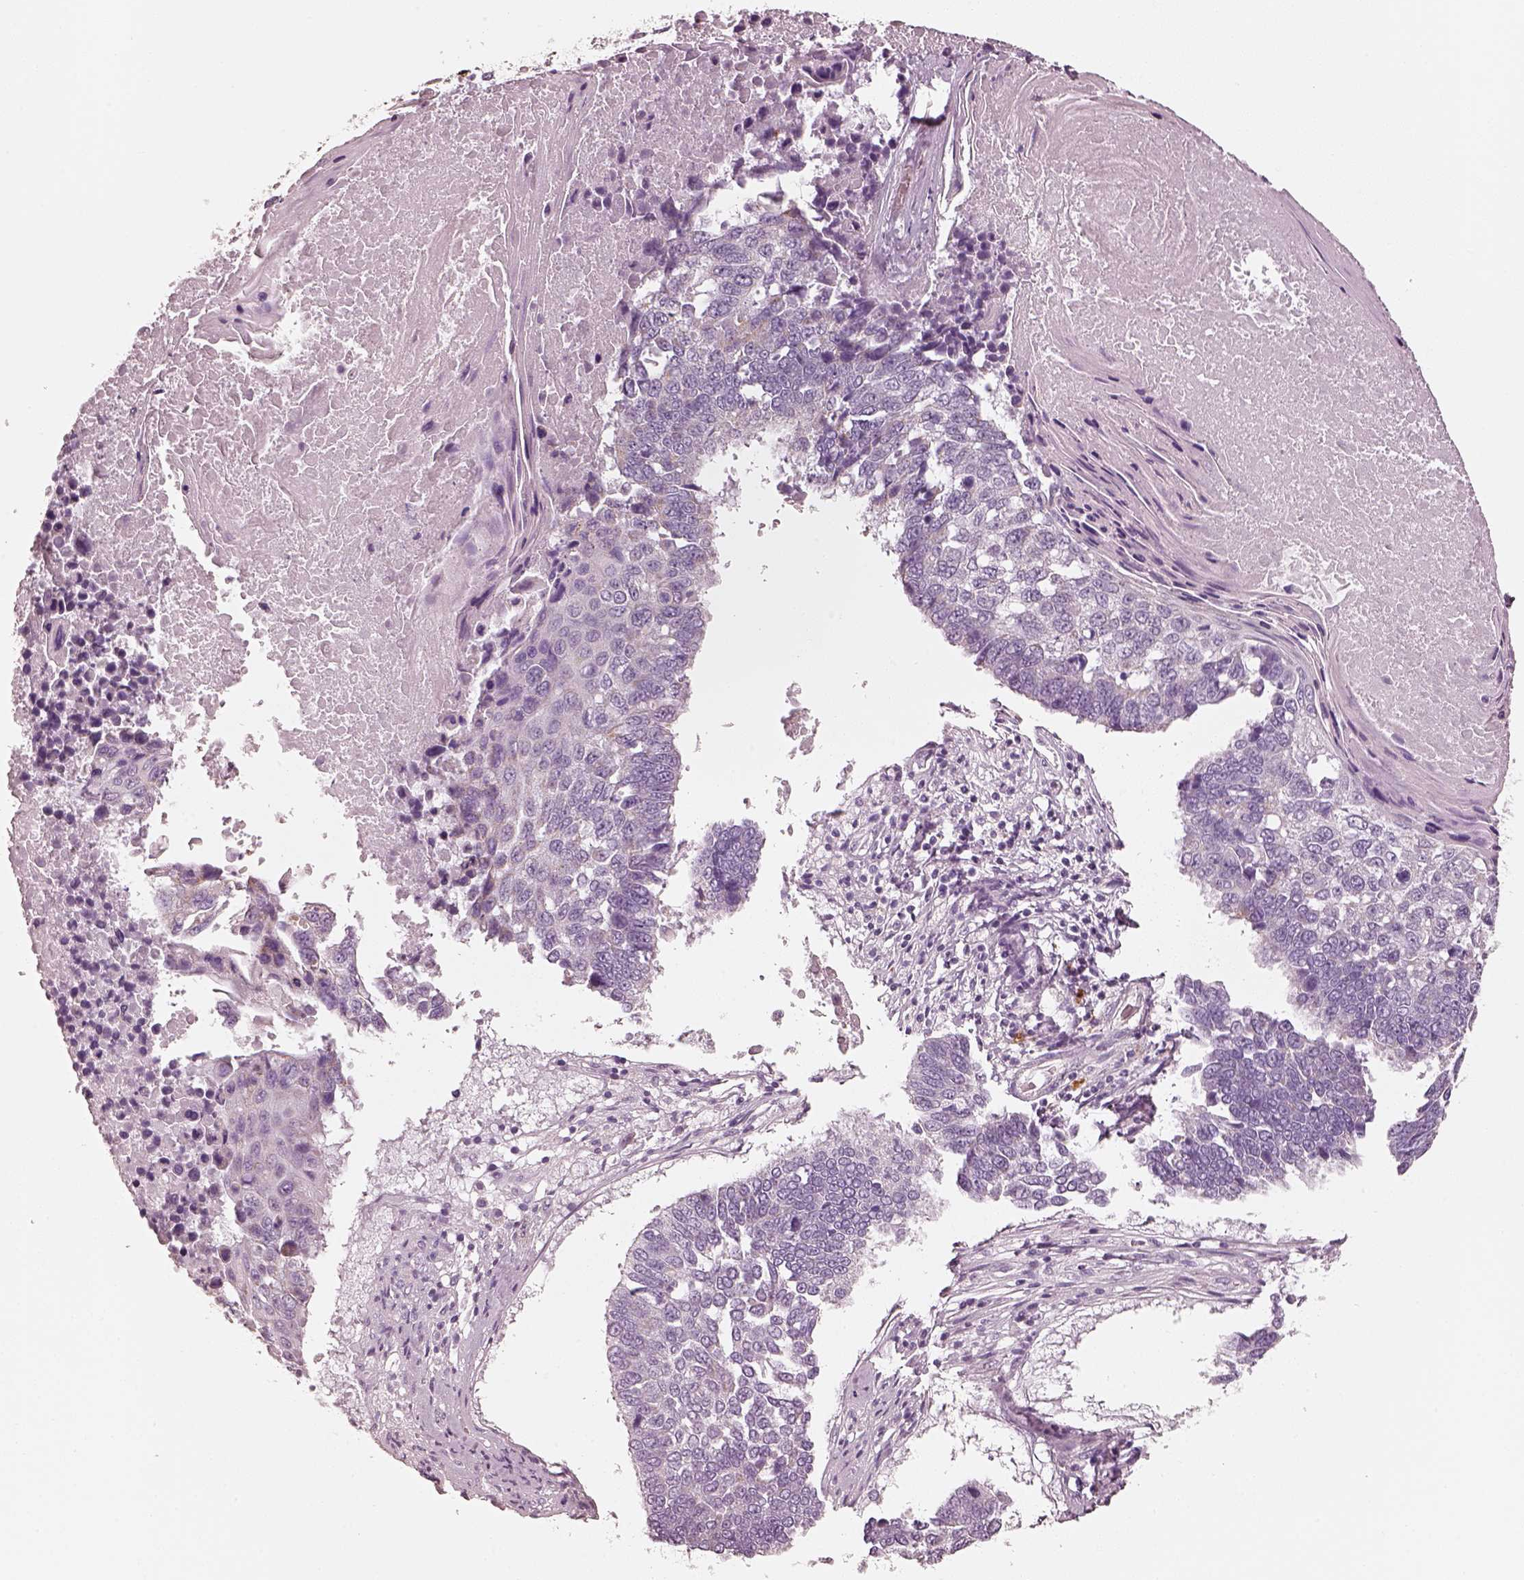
{"staining": {"intensity": "negative", "quantity": "none", "location": "none"}, "tissue": "lung cancer", "cell_type": "Tumor cells", "image_type": "cancer", "snomed": [{"axis": "morphology", "description": "Squamous cell carcinoma, NOS"}, {"axis": "topography", "description": "Lung"}], "caption": "Immunohistochemistry micrograph of neoplastic tissue: human squamous cell carcinoma (lung) stained with DAB displays no significant protein staining in tumor cells. The staining was performed using DAB (3,3'-diaminobenzidine) to visualize the protein expression in brown, while the nuclei were stained in blue with hematoxylin (Magnification: 20x).", "gene": "R3HDML", "patient": {"sex": "male", "age": 73}}